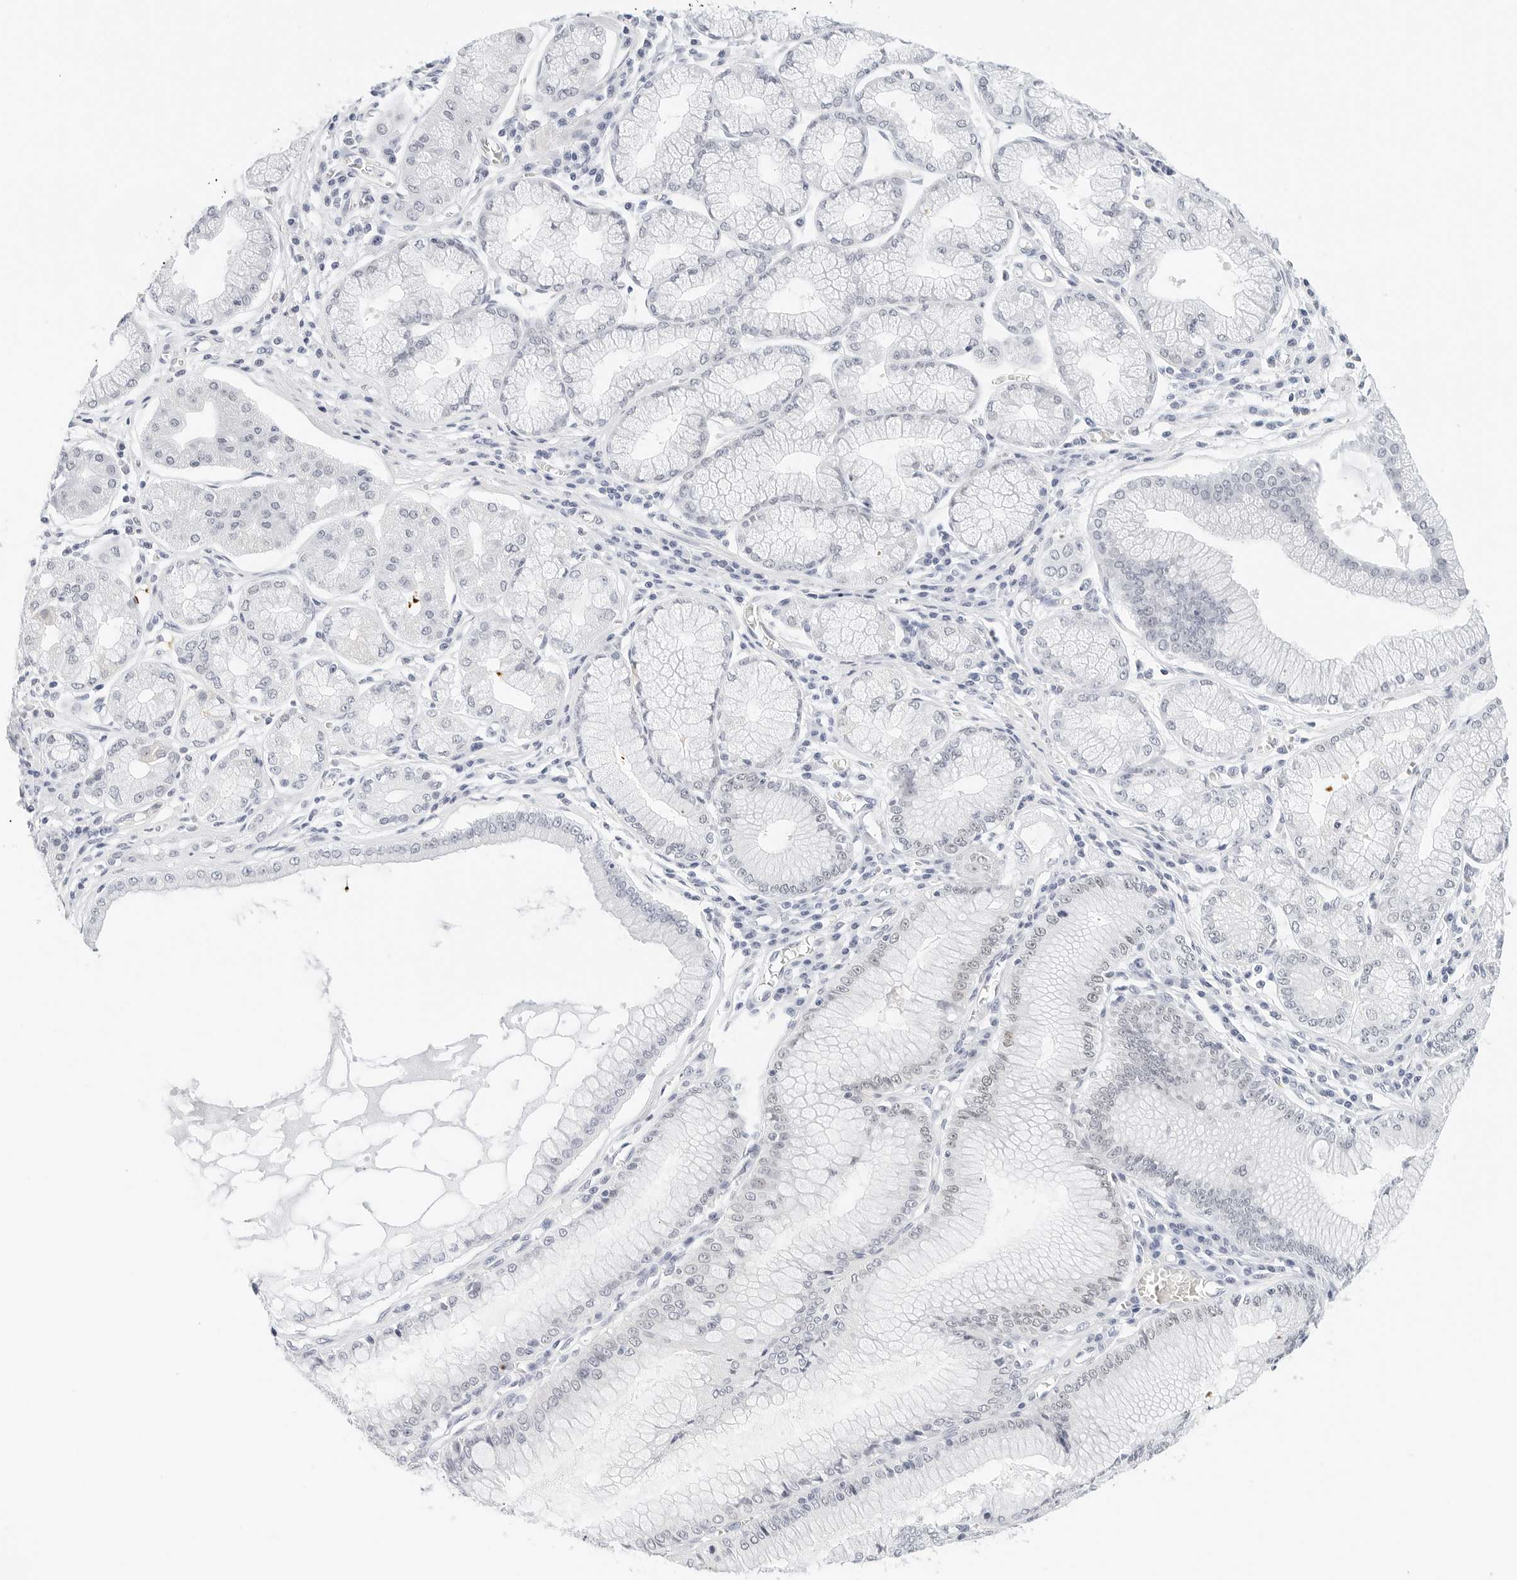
{"staining": {"intensity": "negative", "quantity": "none", "location": "none"}, "tissue": "stomach cancer", "cell_type": "Tumor cells", "image_type": "cancer", "snomed": [{"axis": "morphology", "description": "Adenocarcinoma, NOS"}, {"axis": "topography", "description": "Stomach"}], "caption": "The photomicrograph displays no significant staining in tumor cells of adenocarcinoma (stomach).", "gene": "CD22", "patient": {"sex": "male", "age": 59}}